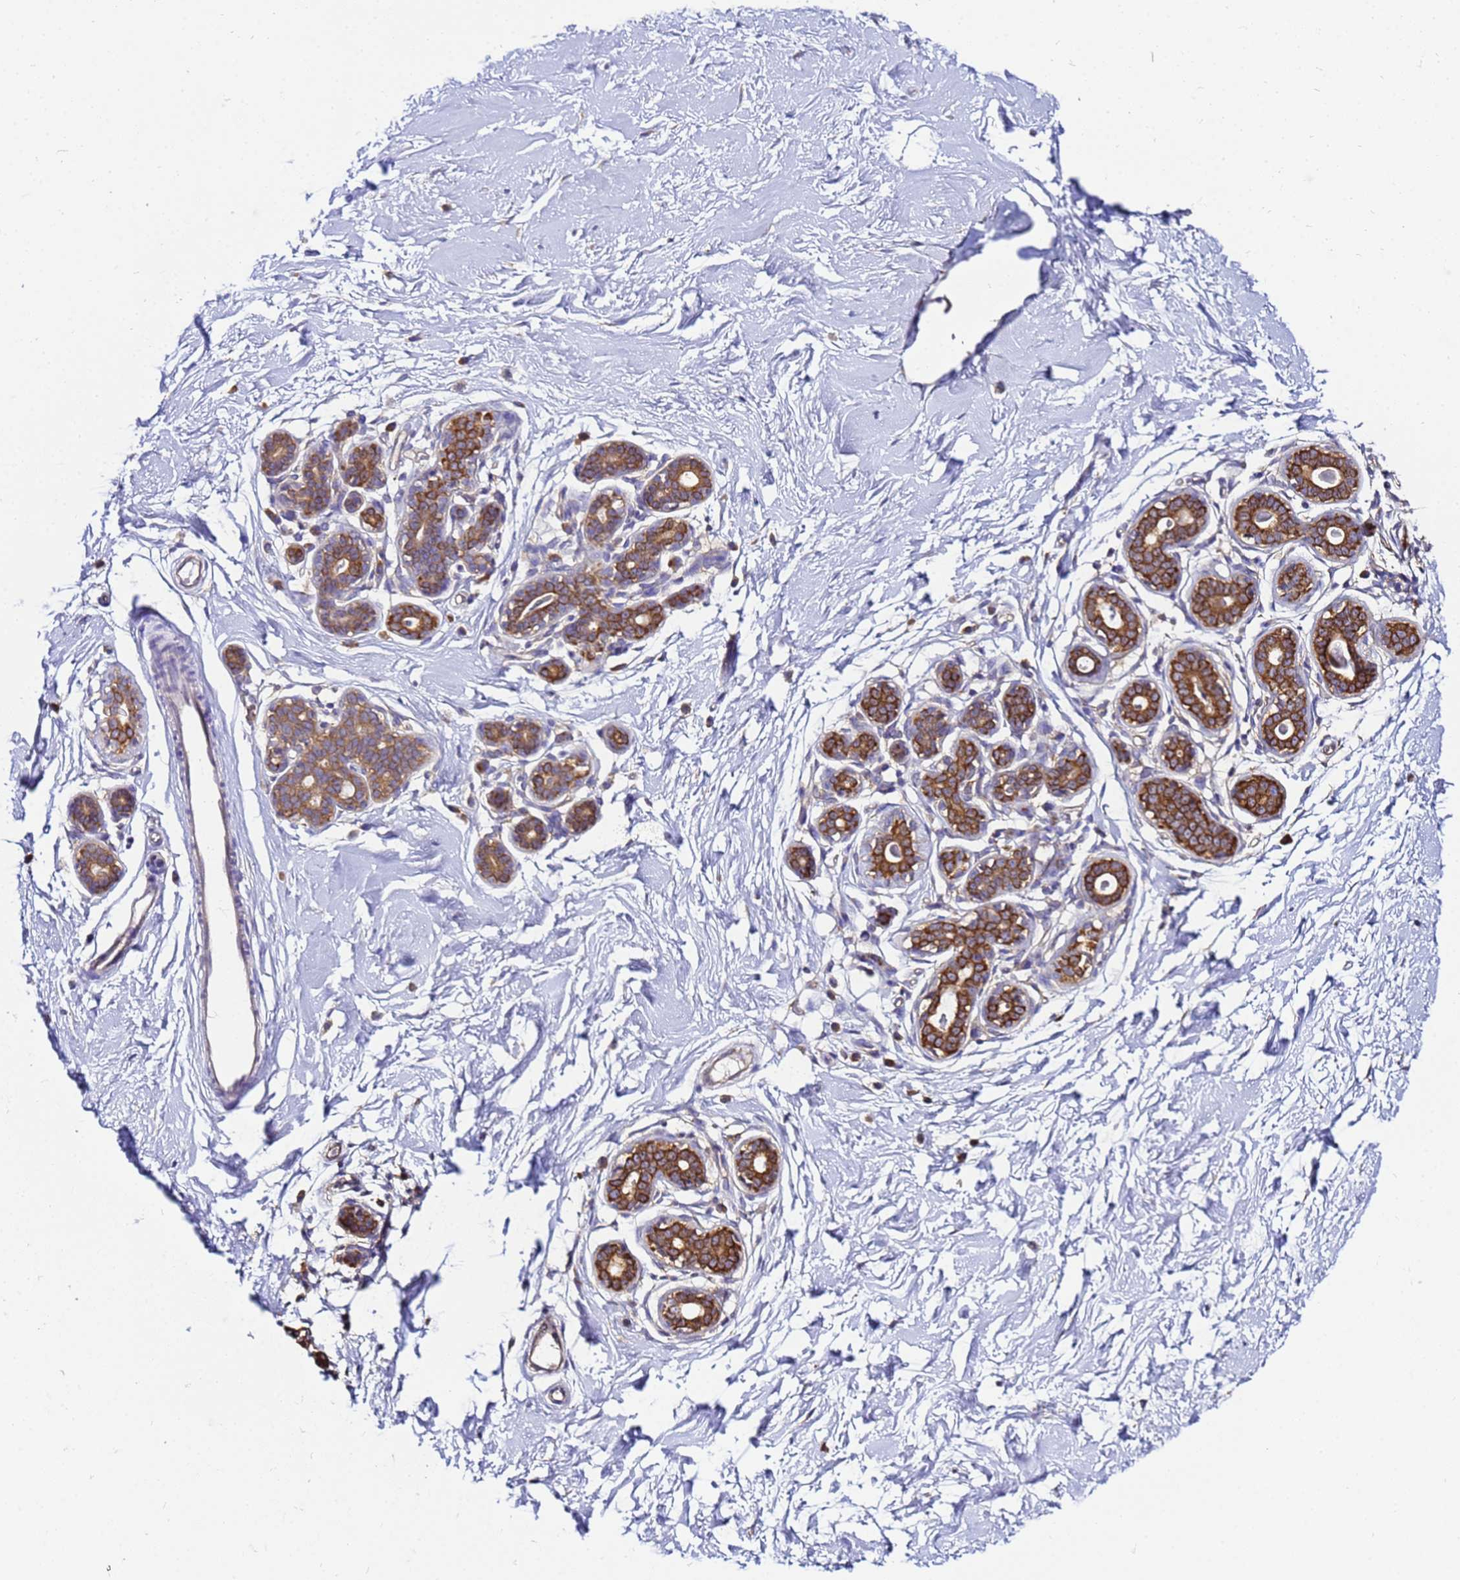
{"staining": {"intensity": "negative", "quantity": "none", "location": "none"}, "tissue": "breast", "cell_type": "Adipocytes", "image_type": "normal", "snomed": [{"axis": "morphology", "description": "Normal tissue, NOS"}, {"axis": "morphology", "description": "Adenoma, NOS"}, {"axis": "topography", "description": "Breast"}], "caption": "IHC of unremarkable breast shows no expression in adipocytes.", "gene": "NARS1", "patient": {"sex": "female", "age": 23}}